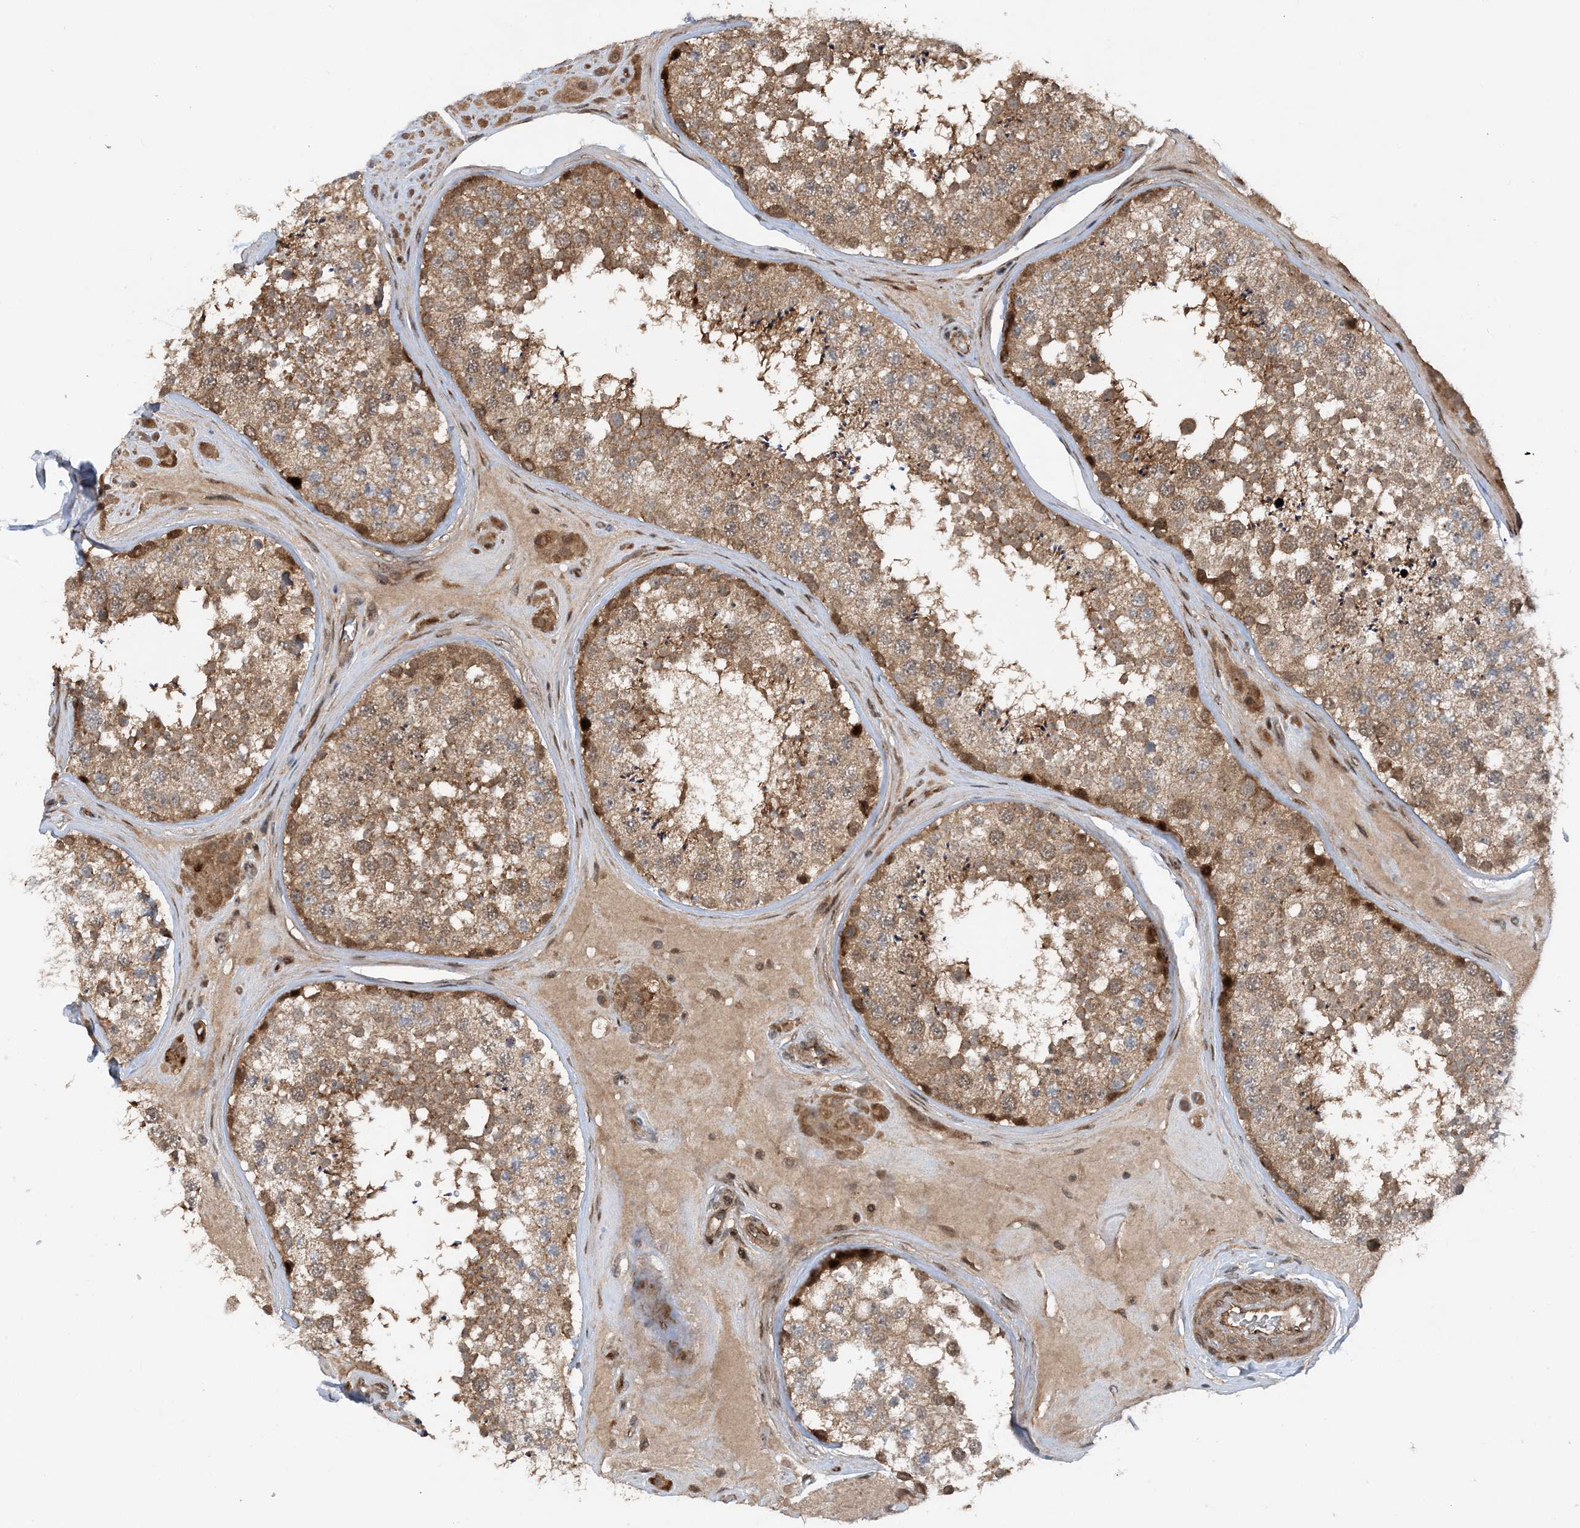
{"staining": {"intensity": "strong", "quantity": "25%-75%", "location": "cytoplasmic/membranous,nuclear"}, "tissue": "testis", "cell_type": "Cells in seminiferous ducts", "image_type": "normal", "snomed": [{"axis": "morphology", "description": "Normal tissue, NOS"}, {"axis": "topography", "description": "Testis"}], "caption": "Human testis stained for a protein (brown) reveals strong cytoplasmic/membranous,nuclear positive expression in about 25%-75% of cells in seminiferous ducts.", "gene": "HEMK1", "patient": {"sex": "male", "age": 46}}